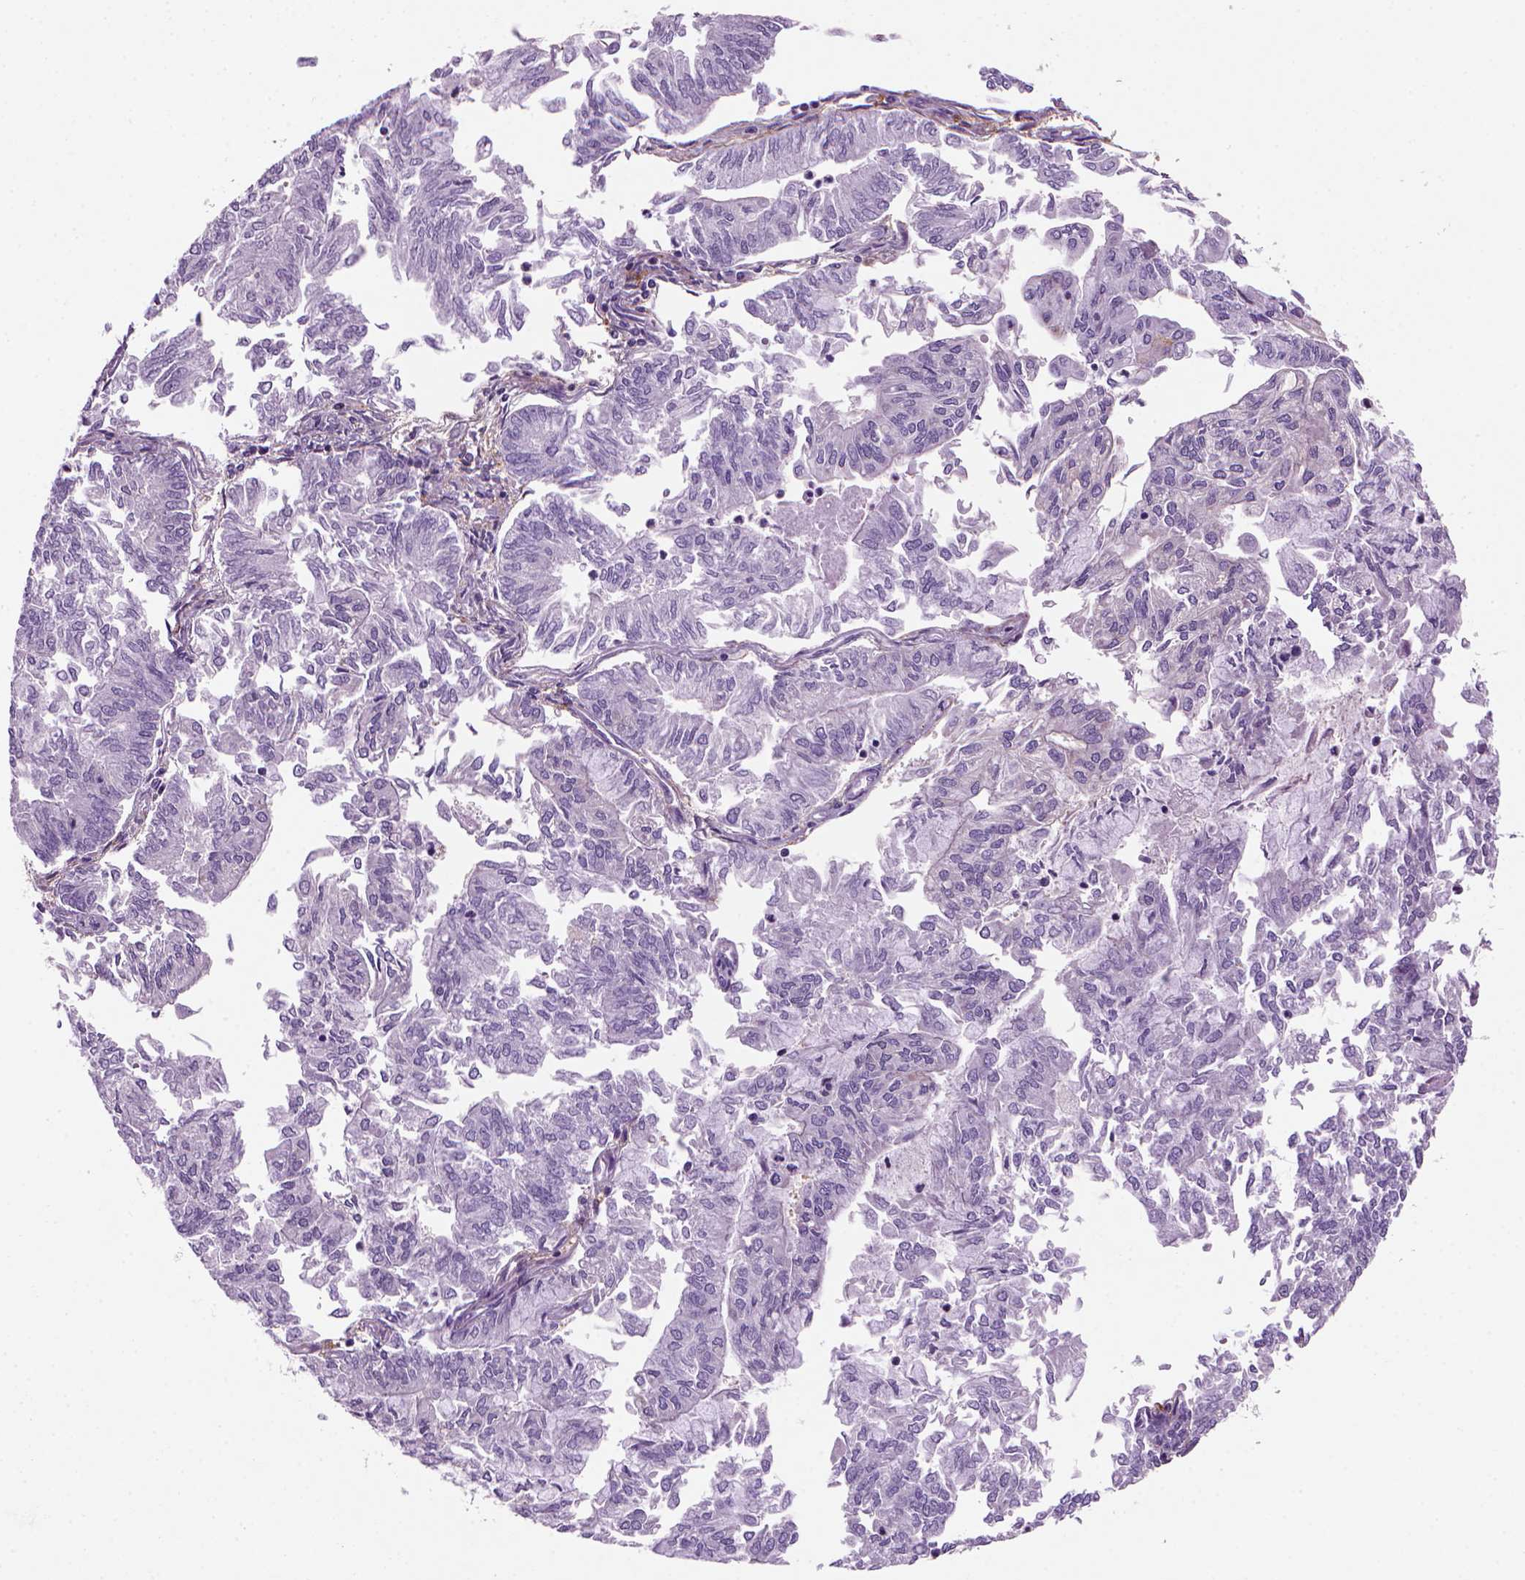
{"staining": {"intensity": "negative", "quantity": "none", "location": "none"}, "tissue": "endometrial cancer", "cell_type": "Tumor cells", "image_type": "cancer", "snomed": [{"axis": "morphology", "description": "Adenocarcinoma, NOS"}, {"axis": "topography", "description": "Endometrium"}], "caption": "Tumor cells are negative for brown protein staining in endometrial cancer.", "gene": "MARCKS", "patient": {"sex": "female", "age": 59}}